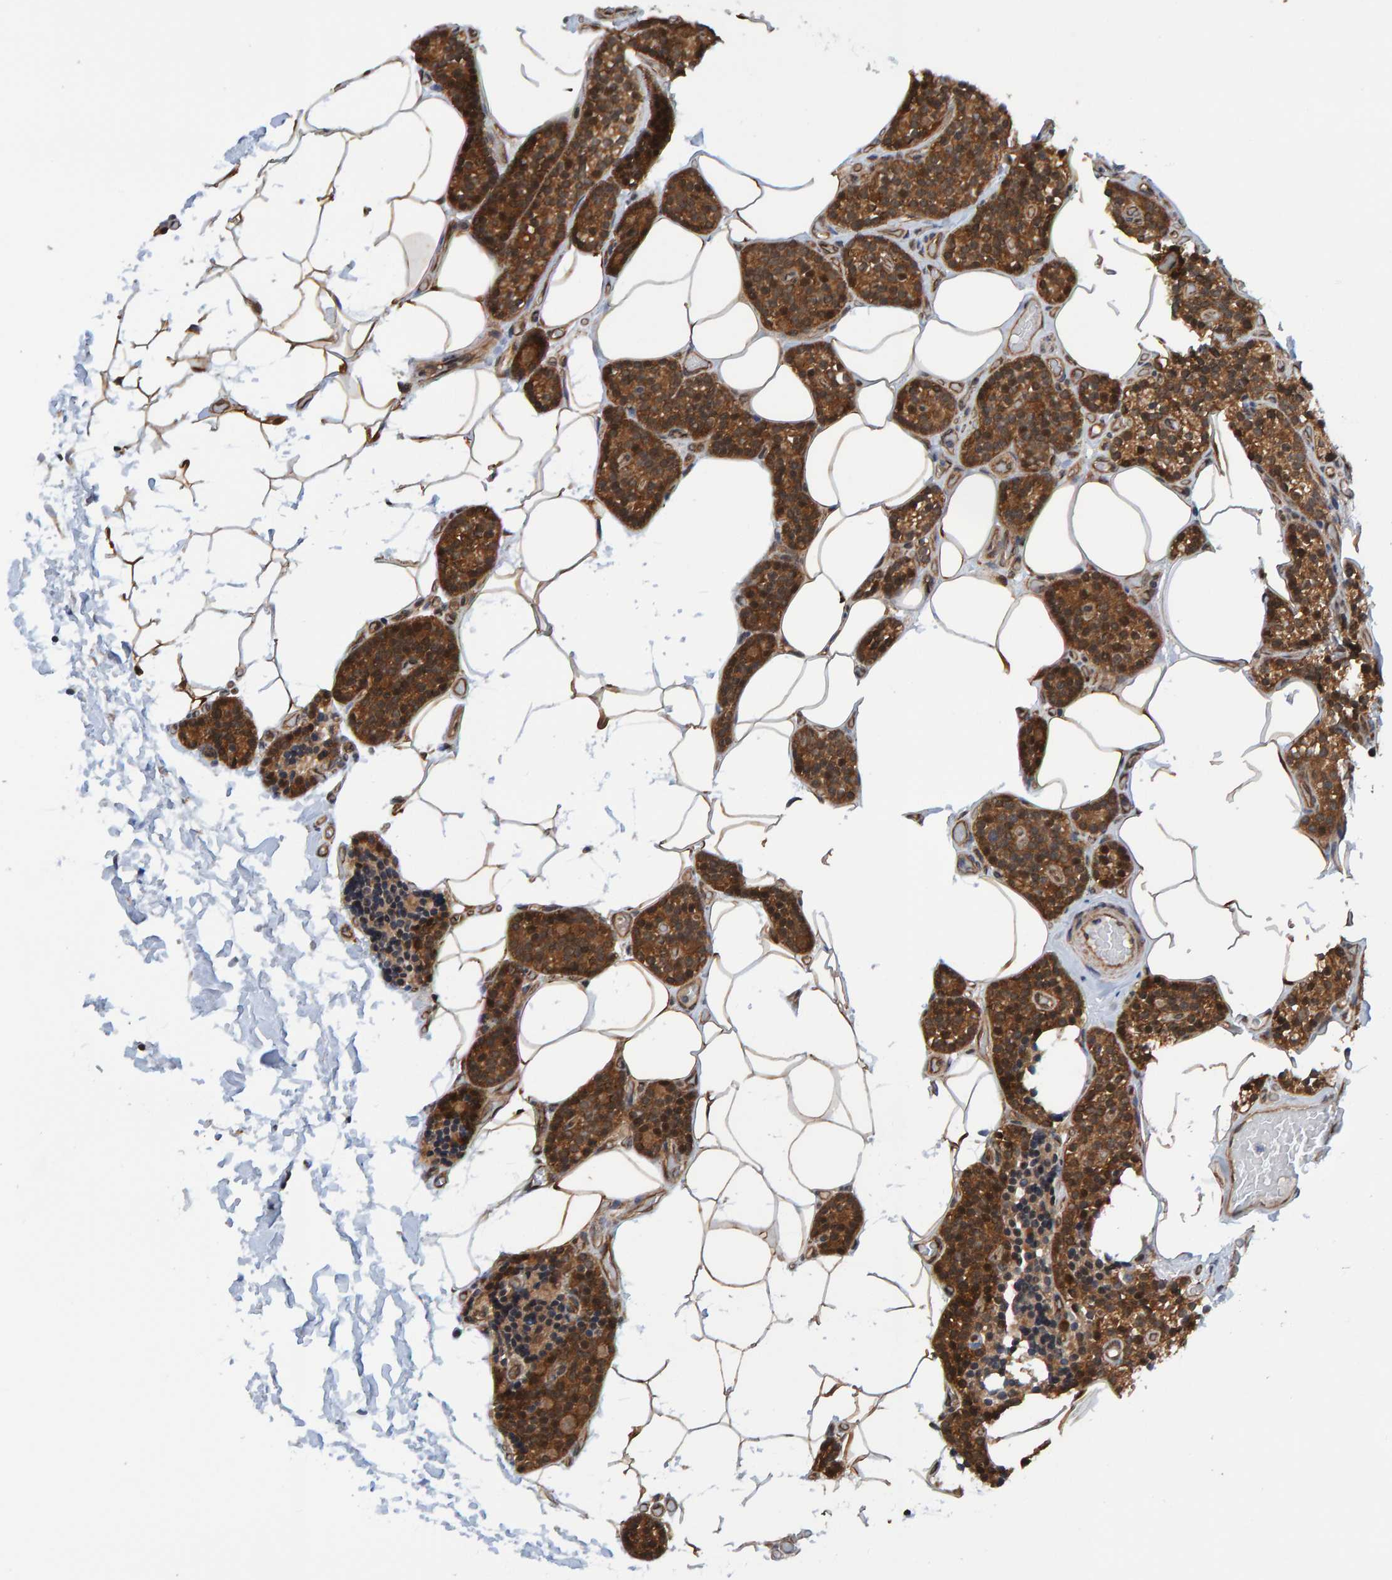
{"staining": {"intensity": "moderate", "quantity": ">75%", "location": "cytoplasmic/membranous"}, "tissue": "parathyroid gland", "cell_type": "Glandular cells", "image_type": "normal", "snomed": [{"axis": "morphology", "description": "Normal tissue, NOS"}, {"axis": "topography", "description": "Parathyroid gland"}], "caption": "Protein analysis of normal parathyroid gland reveals moderate cytoplasmic/membranous expression in about >75% of glandular cells. (DAB = brown stain, brightfield microscopy at high magnification).", "gene": "SCRN2", "patient": {"sex": "male", "age": 52}}